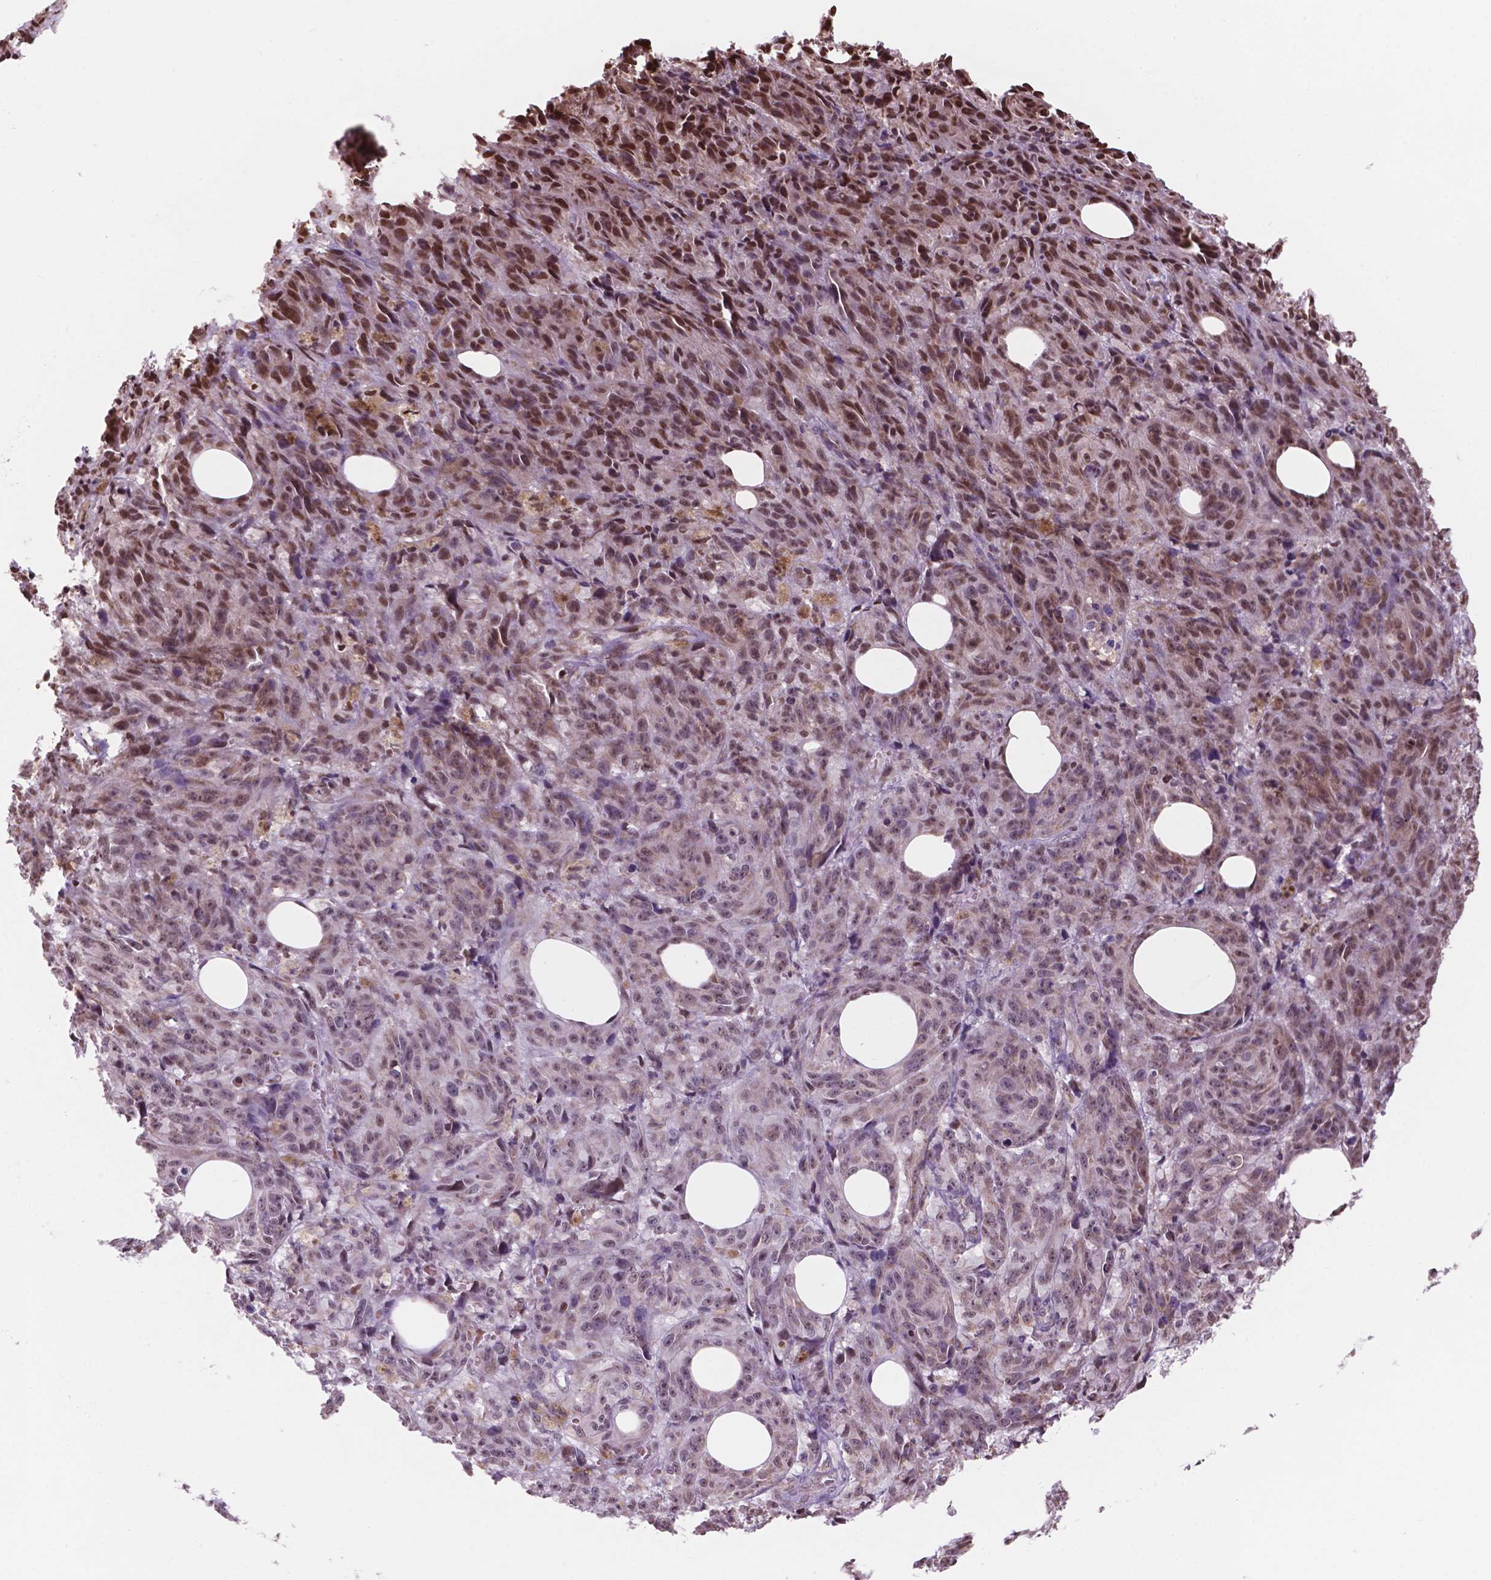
{"staining": {"intensity": "moderate", "quantity": "25%-75%", "location": "cytoplasmic/membranous,nuclear"}, "tissue": "melanoma", "cell_type": "Tumor cells", "image_type": "cancer", "snomed": [{"axis": "morphology", "description": "Malignant melanoma, NOS"}, {"axis": "topography", "description": "Skin"}], "caption": "Tumor cells display medium levels of moderate cytoplasmic/membranous and nuclear positivity in approximately 25%-75% of cells in malignant melanoma. (Brightfield microscopy of DAB IHC at high magnification).", "gene": "NDUFA10", "patient": {"sex": "female", "age": 34}}